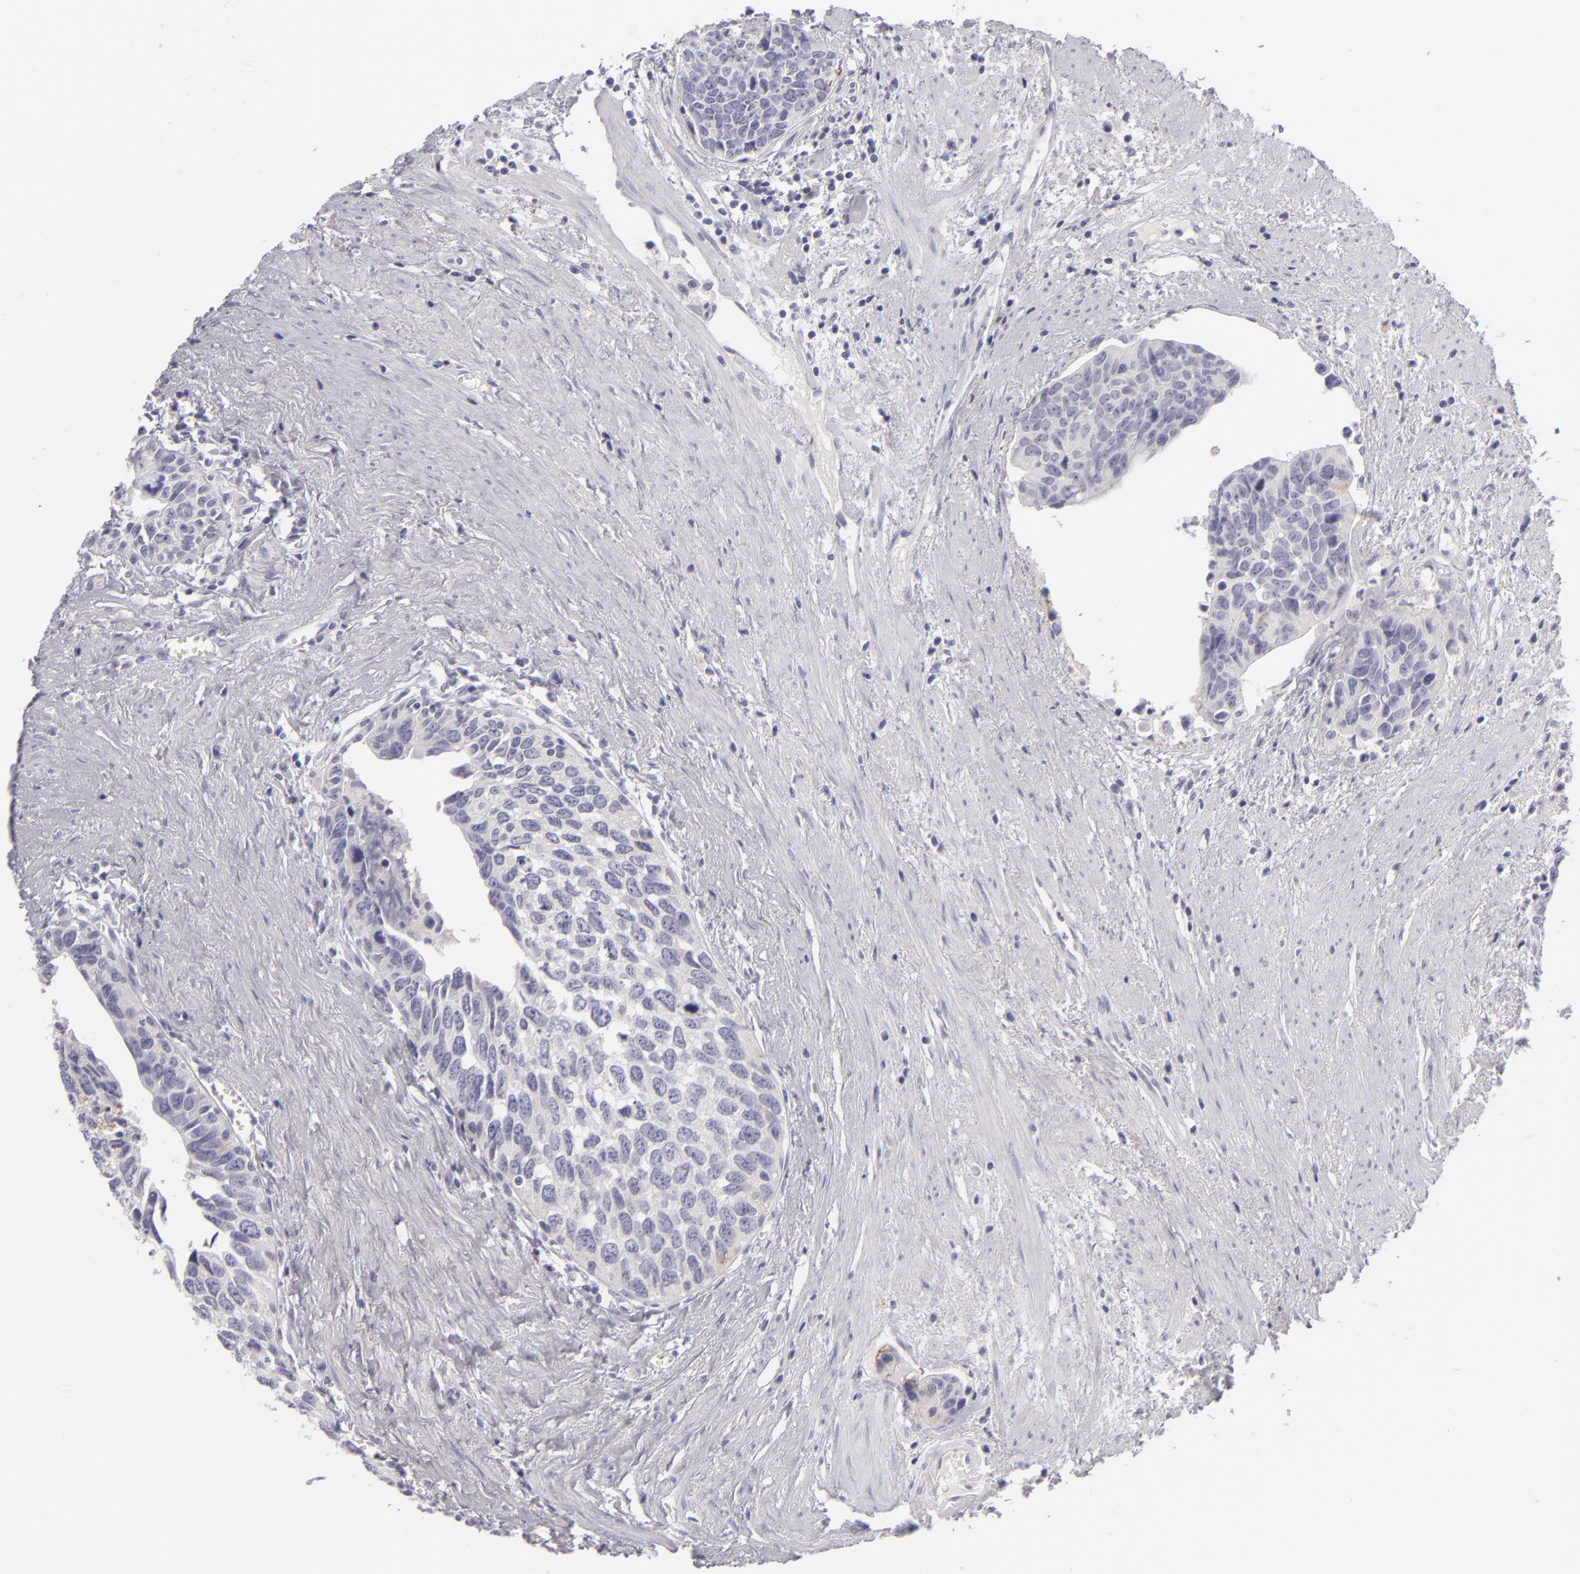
{"staining": {"intensity": "moderate", "quantity": "25%-75%", "location": "cytoplasmic/membranous"}, "tissue": "urothelial cancer", "cell_type": "Tumor cells", "image_type": "cancer", "snomed": [{"axis": "morphology", "description": "Urothelial carcinoma, High grade"}, {"axis": "topography", "description": "Urinary bladder"}], "caption": "Urothelial cancer stained for a protein (brown) reveals moderate cytoplasmic/membranous positive staining in approximately 25%-75% of tumor cells.", "gene": "TNNC1", "patient": {"sex": "male", "age": 81}}